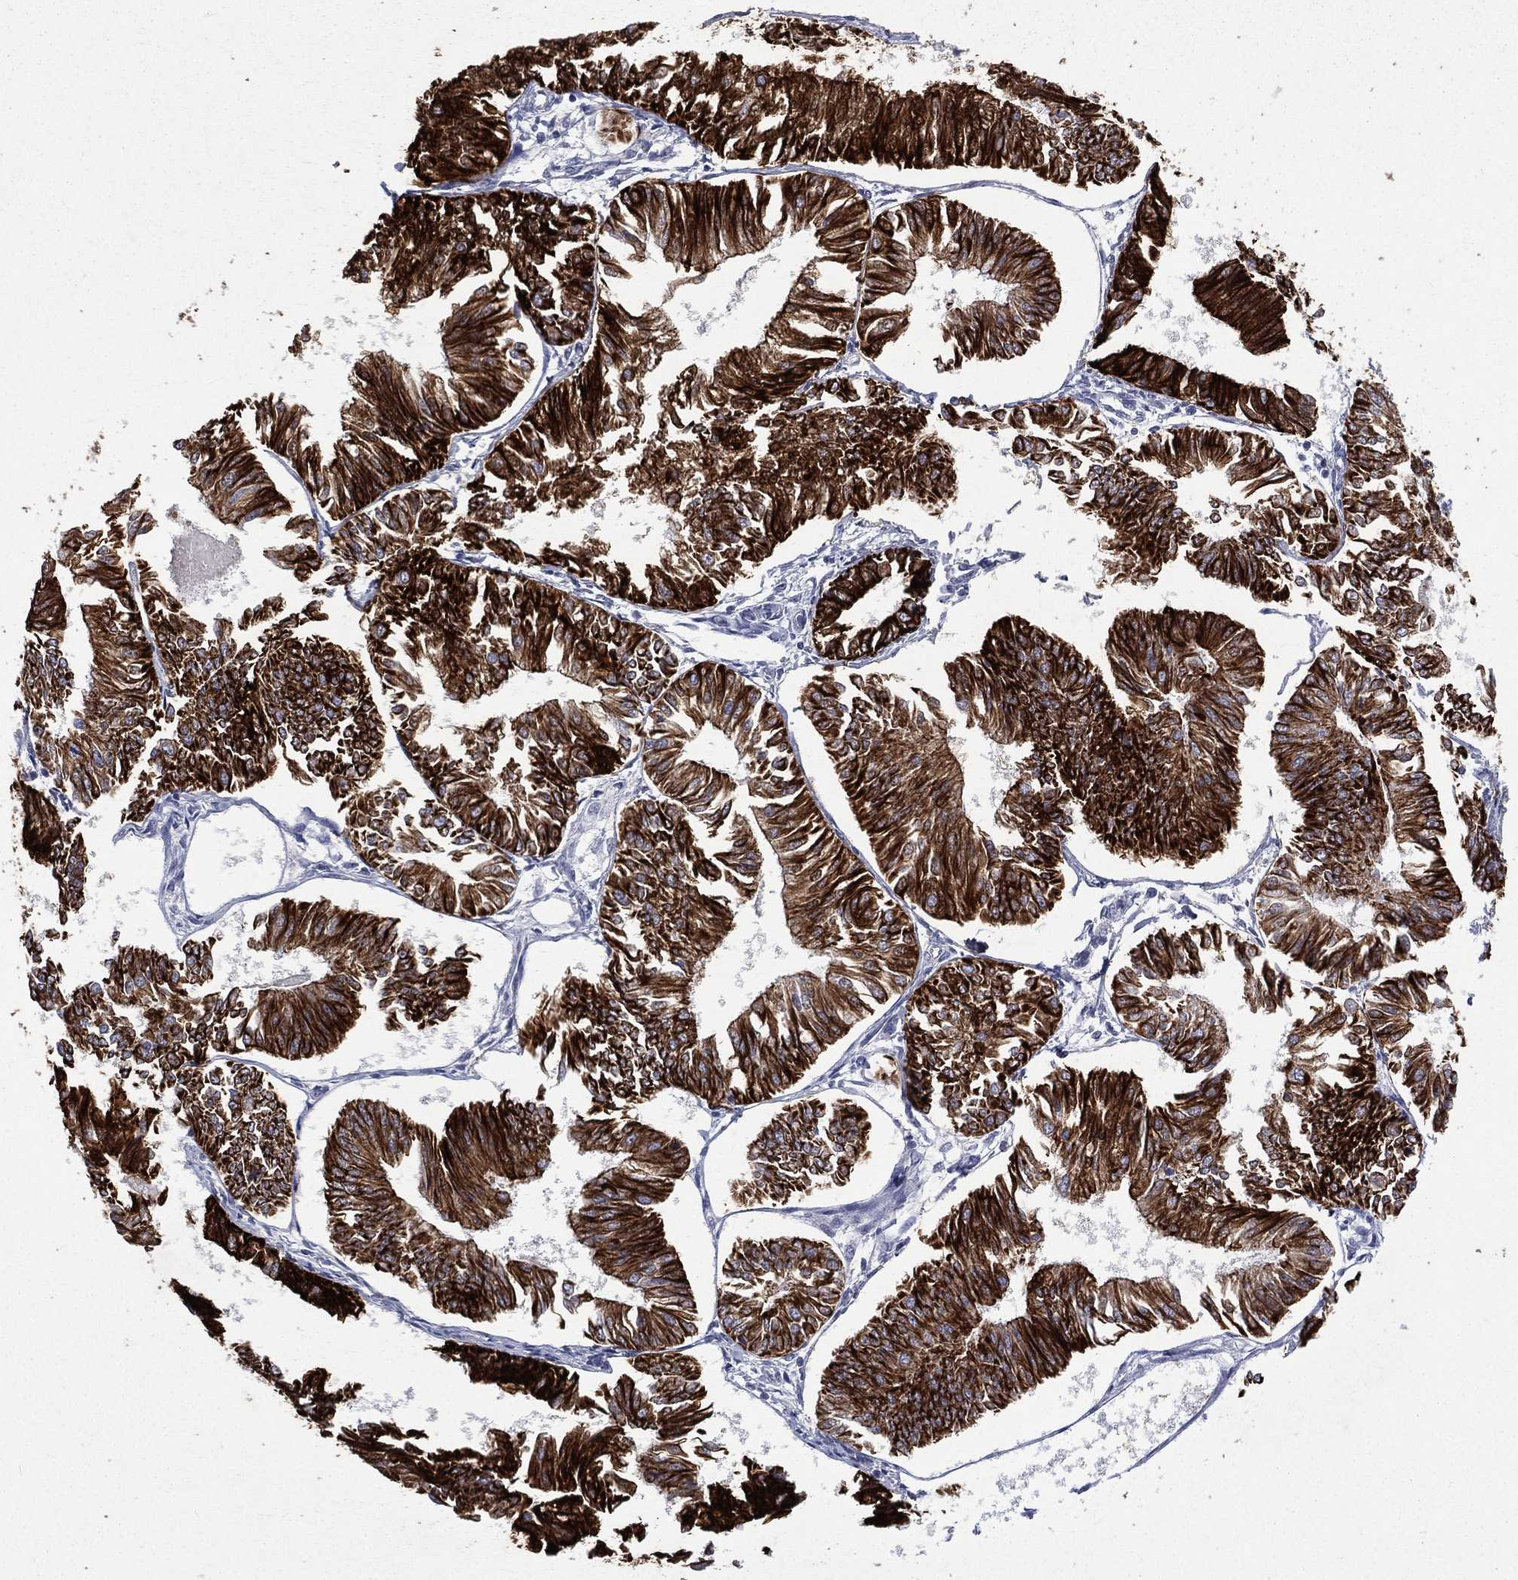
{"staining": {"intensity": "strong", "quantity": ">75%", "location": "cytoplasmic/membranous"}, "tissue": "endometrial cancer", "cell_type": "Tumor cells", "image_type": "cancer", "snomed": [{"axis": "morphology", "description": "Adenocarcinoma, NOS"}, {"axis": "topography", "description": "Endometrium"}], "caption": "Immunohistochemistry (IHC) micrograph of human endometrial adenocarcinoma stained for a protein (brown), which shows high levels of strong cytoplasmic/membranous expression in approximately >75% of tumor cells.", "gene": "KRT7", "patient": {"sex": "female", "age": 58}}